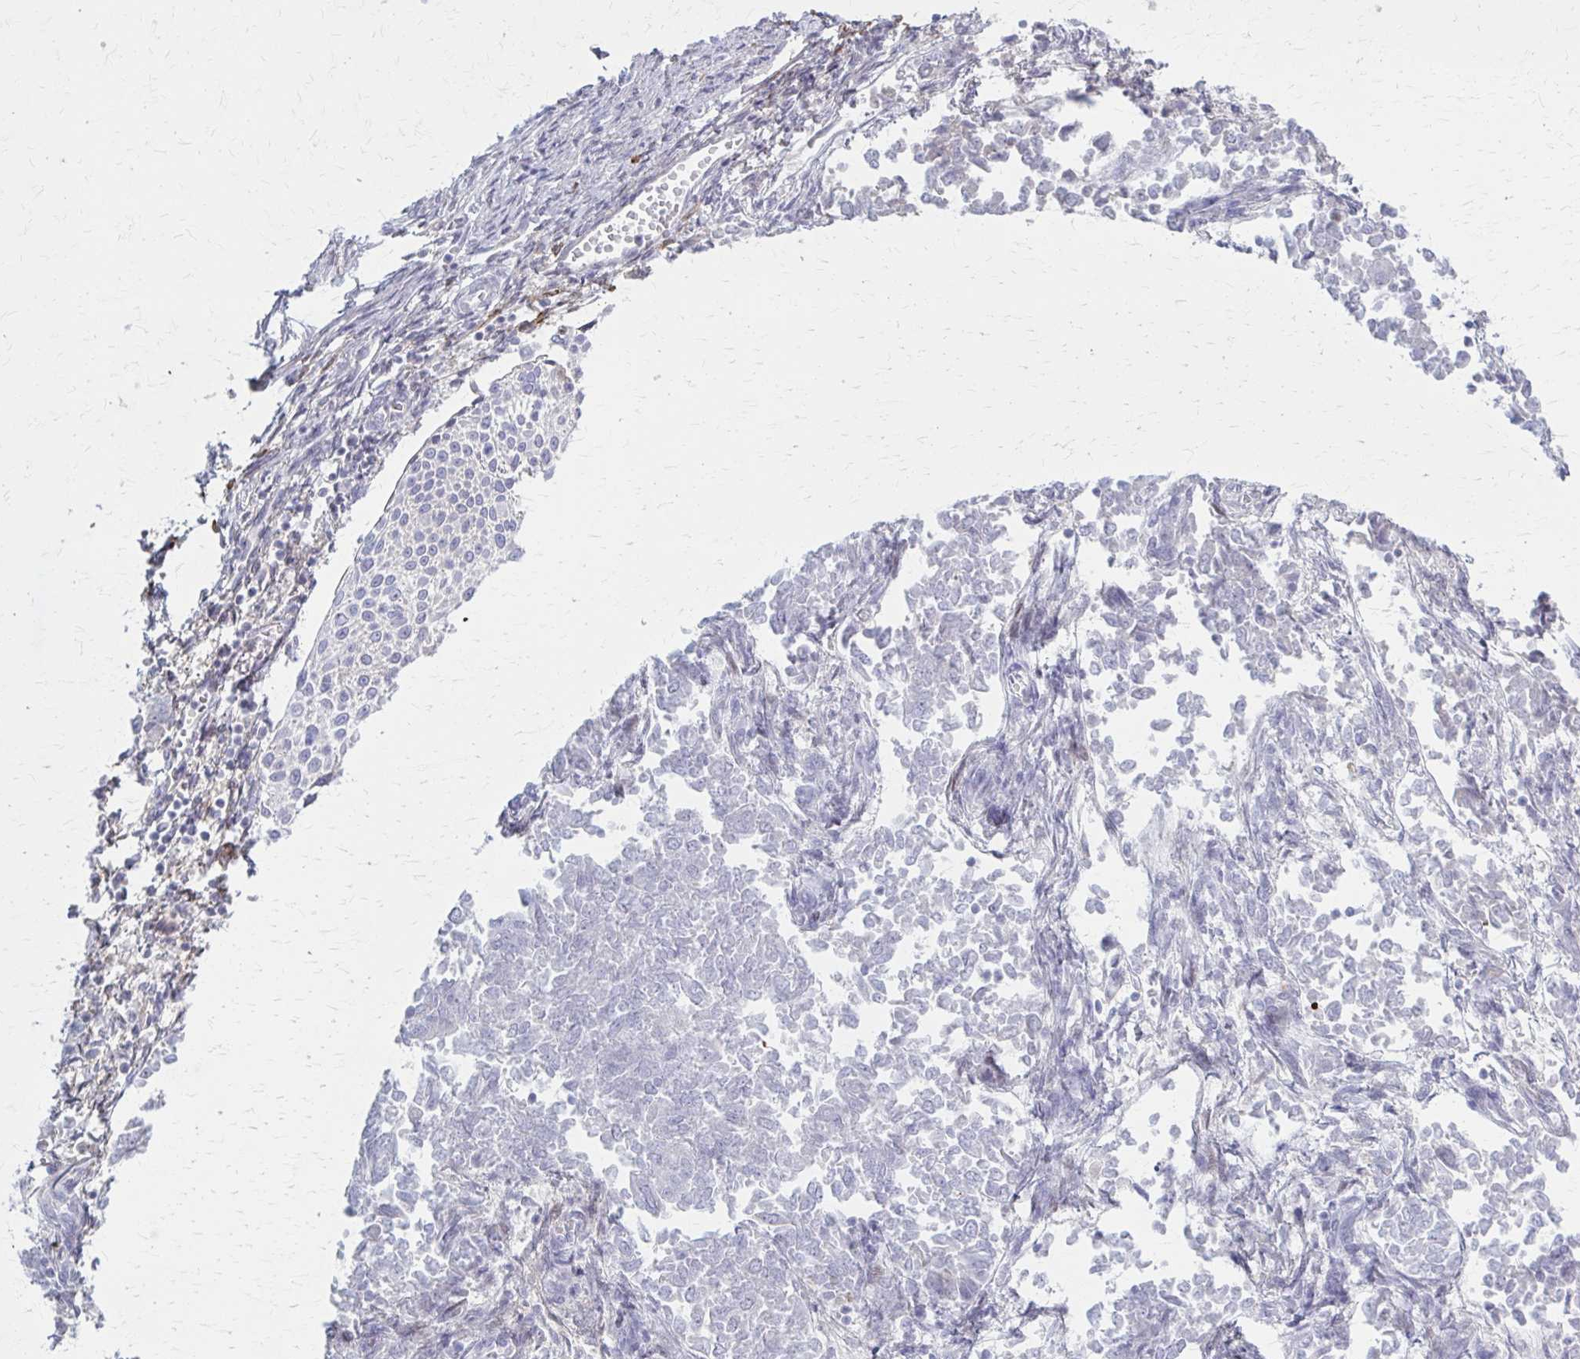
{"staining": {"intensity": "negative", "quantity": "none", "location": "none"}, "tissue": "endometrial cancer", "cell_type": "Tumor cells", "image_type": "cancer", "snomed": [{"axis": "morphology", "description": "Adenocarcinoma, NOS"}, {"axis": "topography", "description": "Endometrium"}], "caption": "Immunohistochemical staining of human adenocarcinoma (endometrial) displays no significant positivity in tumor cells. (Immunohistochemistry (ihc), brightfield microscopy, high magnification).", "gene": "SERPIND1", "patient": {"sex": "female", "age": 65}}